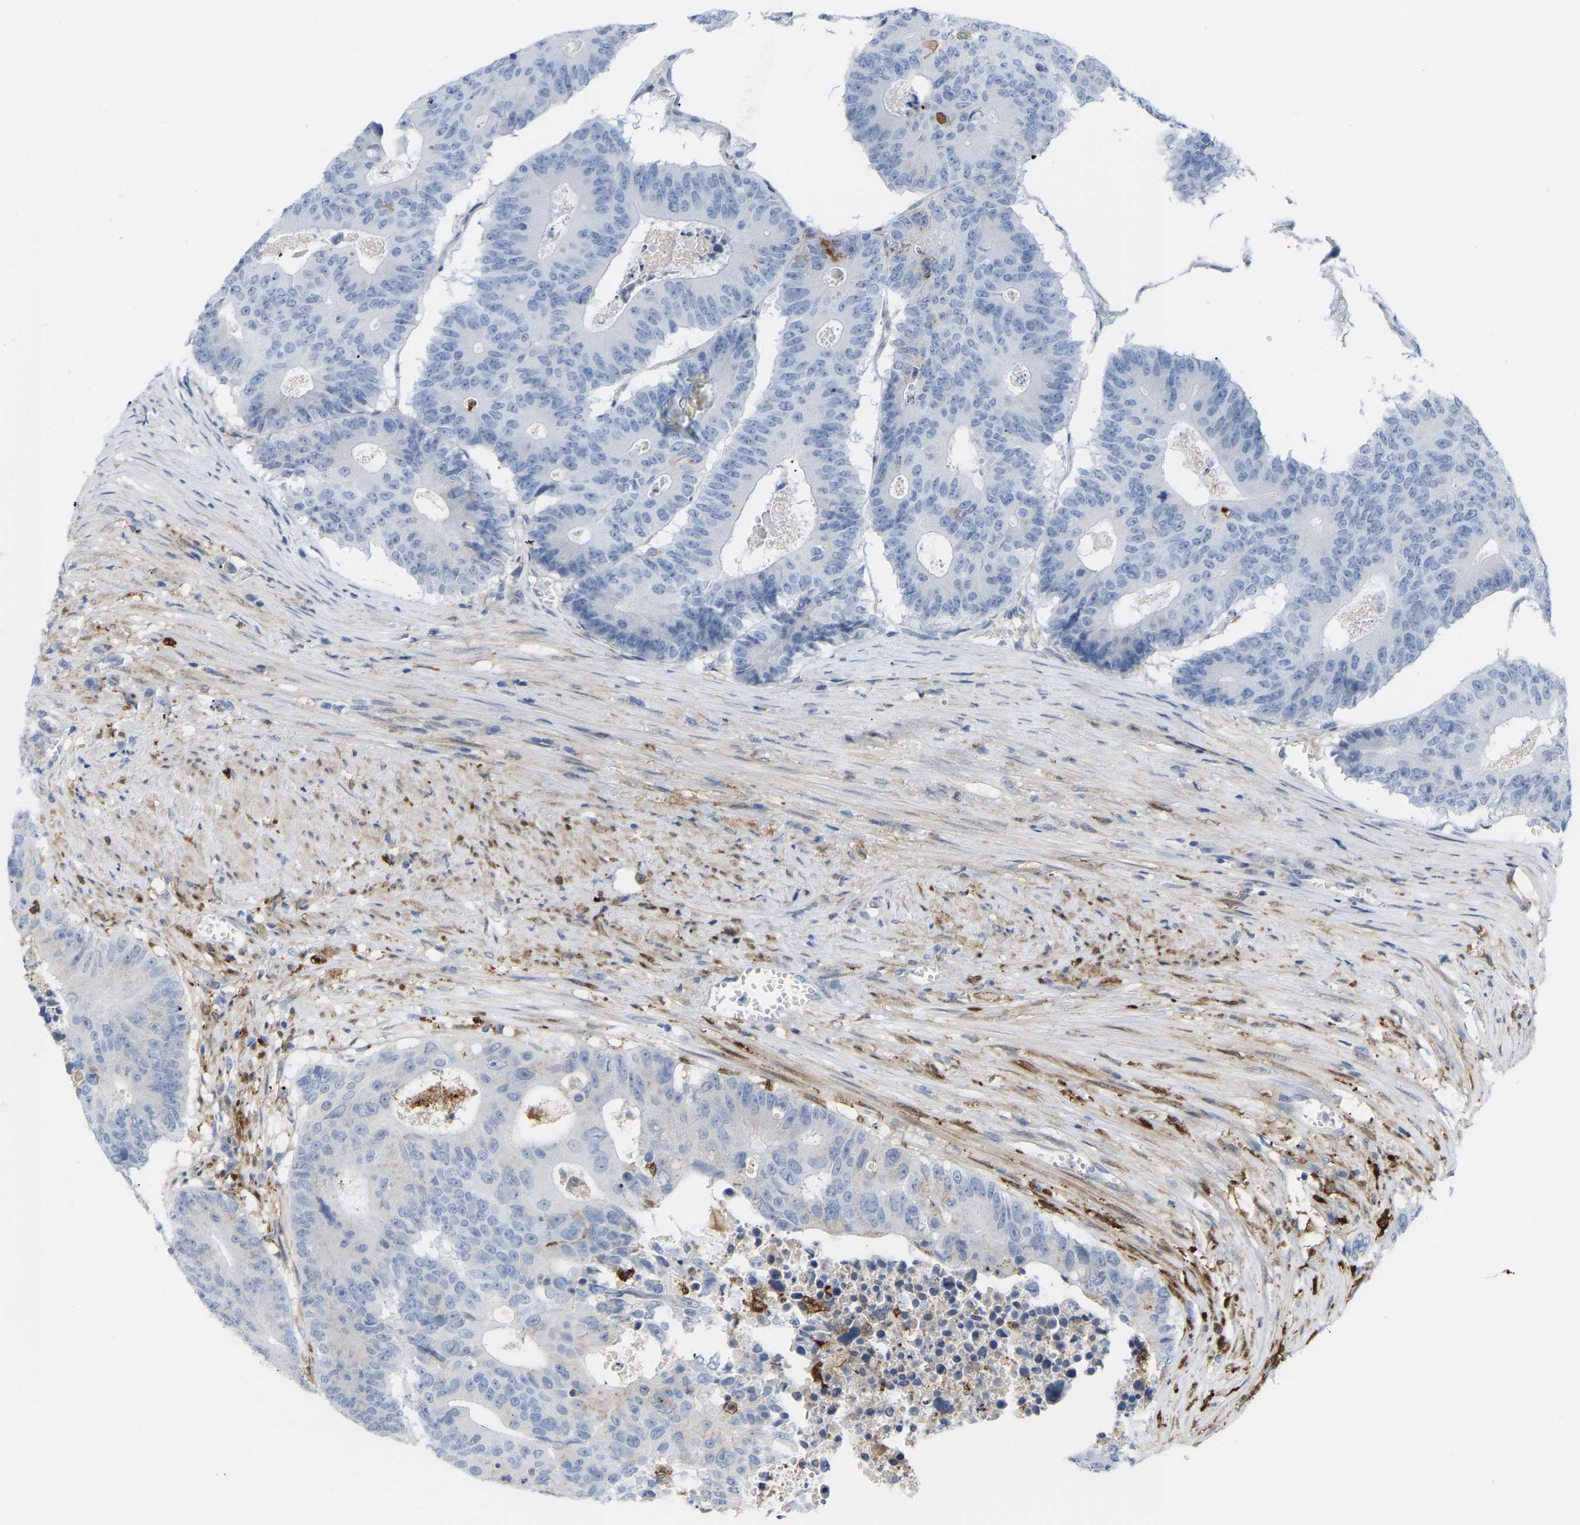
{"staining": {"intensity": "negative", "quantity": "none", "location": "none"}, "tissue": "colorectal cancer", "cell_type": "Tumor cells", "image_type": "cancer", "snomed": [{"axis": "morphology", "description": "Adenocarcinoma, NOS"}, {"axis": "topography", "description": "Colon"}], "caption": "DAB (3,3'-diaminobenzidine) immunohistochemical staining of adenocarcinoma (colorectal) reveals no significant staining in tumor cells.", "gene": "ABTB2", "patient": {"sex": "male", "age": 87}}